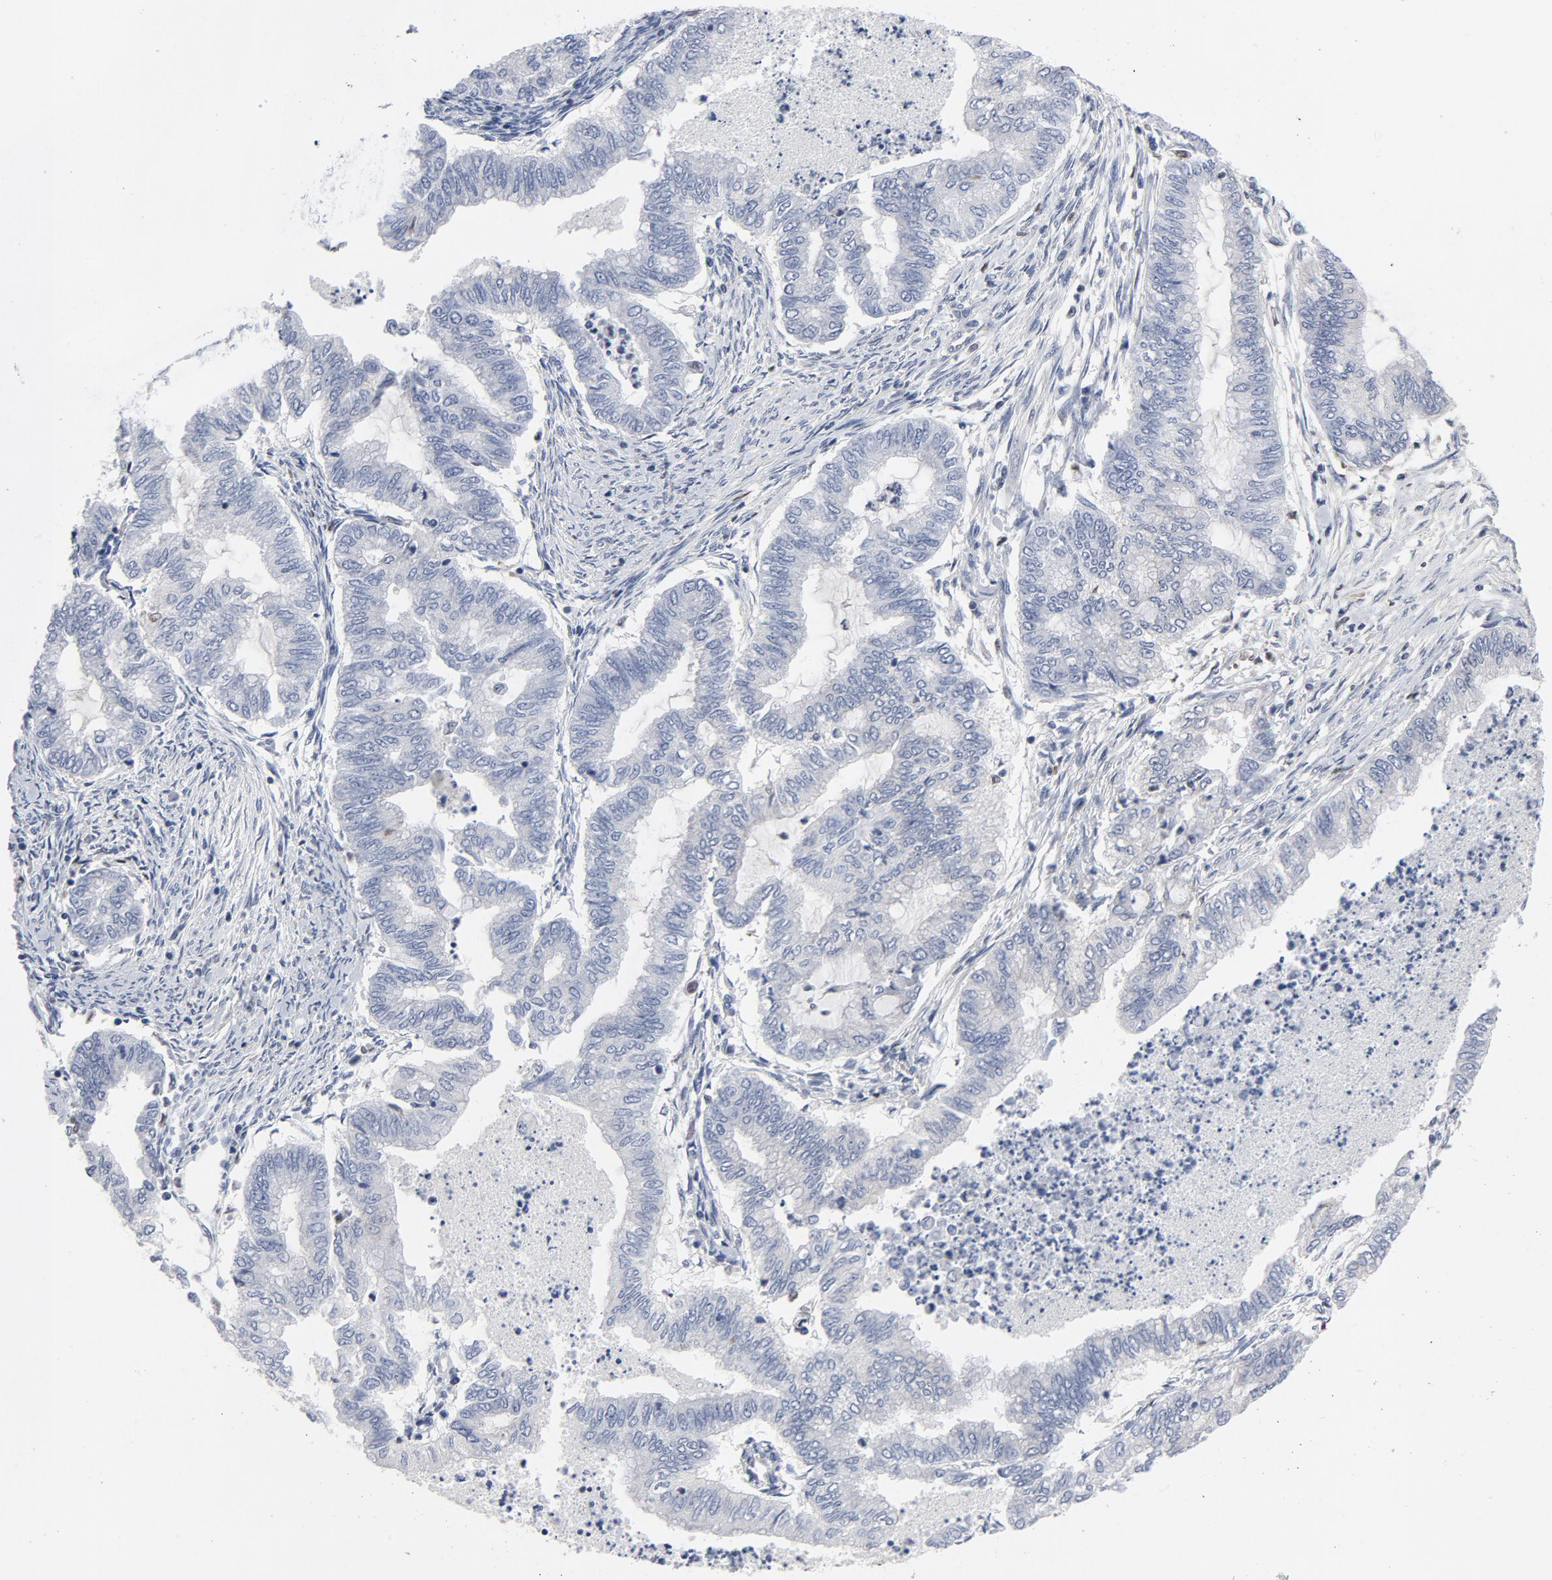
{"staining": {"intensity": "negative", "quantity": "none", "location": "none"}, "tissue": "endometrial cancer", "cell_type": "Tumor cells", "image_type": "cancer", "snomed": [{"axis": "morphology", "description": "Adenocarcinoma, NOS"}, {"axis": "topography", "description": "Endometrium"}], "caption": "A photomicrograph of human adenocarcinoma (endometrial) is negative for staining in tumor cells.", "gene": "NFKB1", "patient": {"sex": "female", "age": 79}}